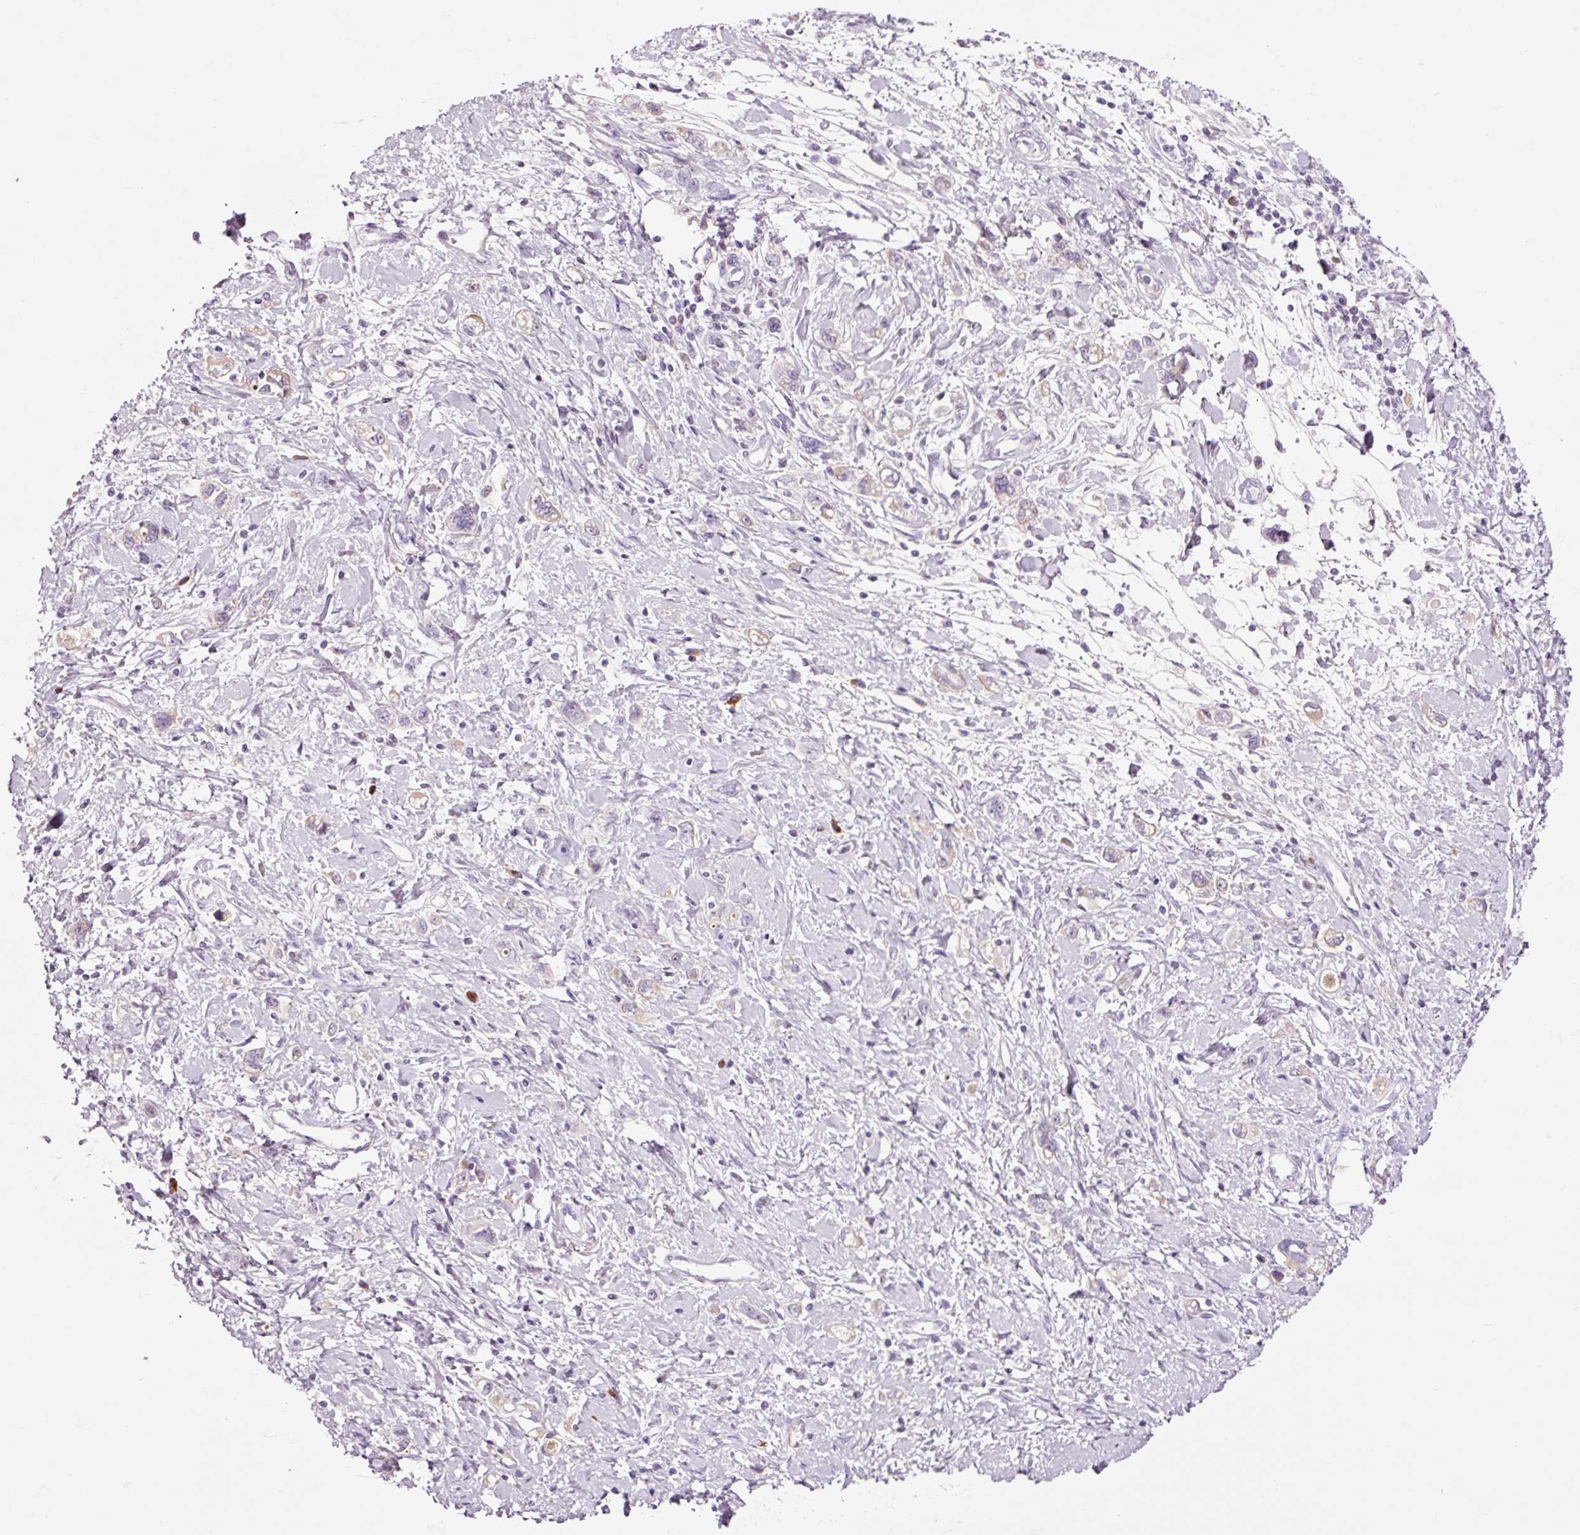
{"staining": {"intensity": "negative", "quantity": "none", "location": "none"}, "tissue": "stomach cancer", "cell_type": "Tumor cells", "image_type": "cancer", "snomed": [{"axis": "morphology", "description": "Adenocarcinoma, NOS"}, {"axis": "topography", "description": "Stomach"}], "caption": "Tumor cells are negative for brown protein staining in stomach cancer (adenocarcinoma).", "gene": "KLF1", "patient": {"sex": "female", "age": 76}}